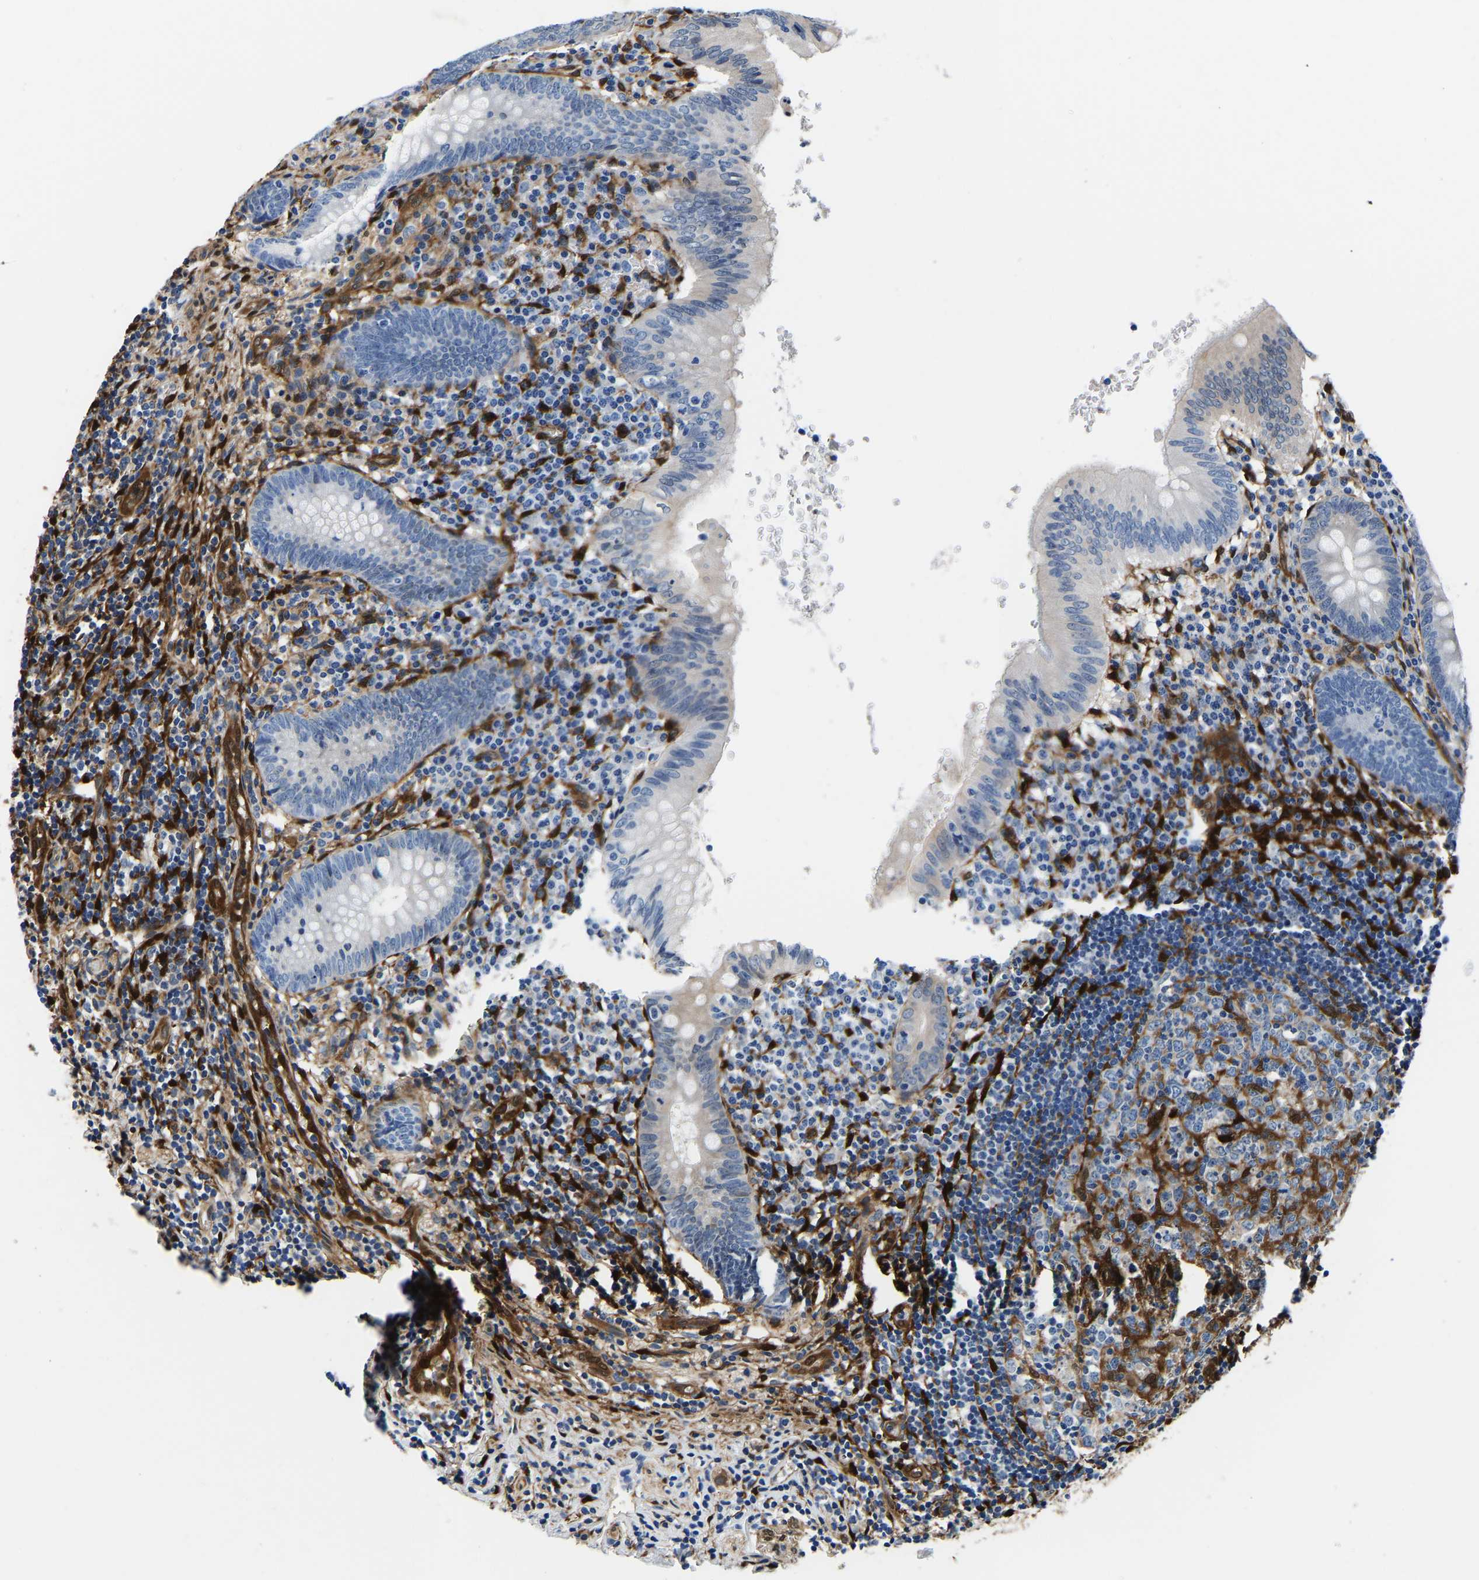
{"staining": {"intensity": "negative", "quantity": "none", "location": "none"}, "tissue": "appendix", "cell_type": "Glandular cells", "image_type": "normal", "snomed": [{"axis": "morphology", "description": "Normal tissue, NOS"}, {"axis": "topography", "description": "Appendix"}], "caption": "Glandular cells show no significant protein staining in benign appendix.", "gene": "S100A13", "patient": {"sex": "male", "age": 8}}